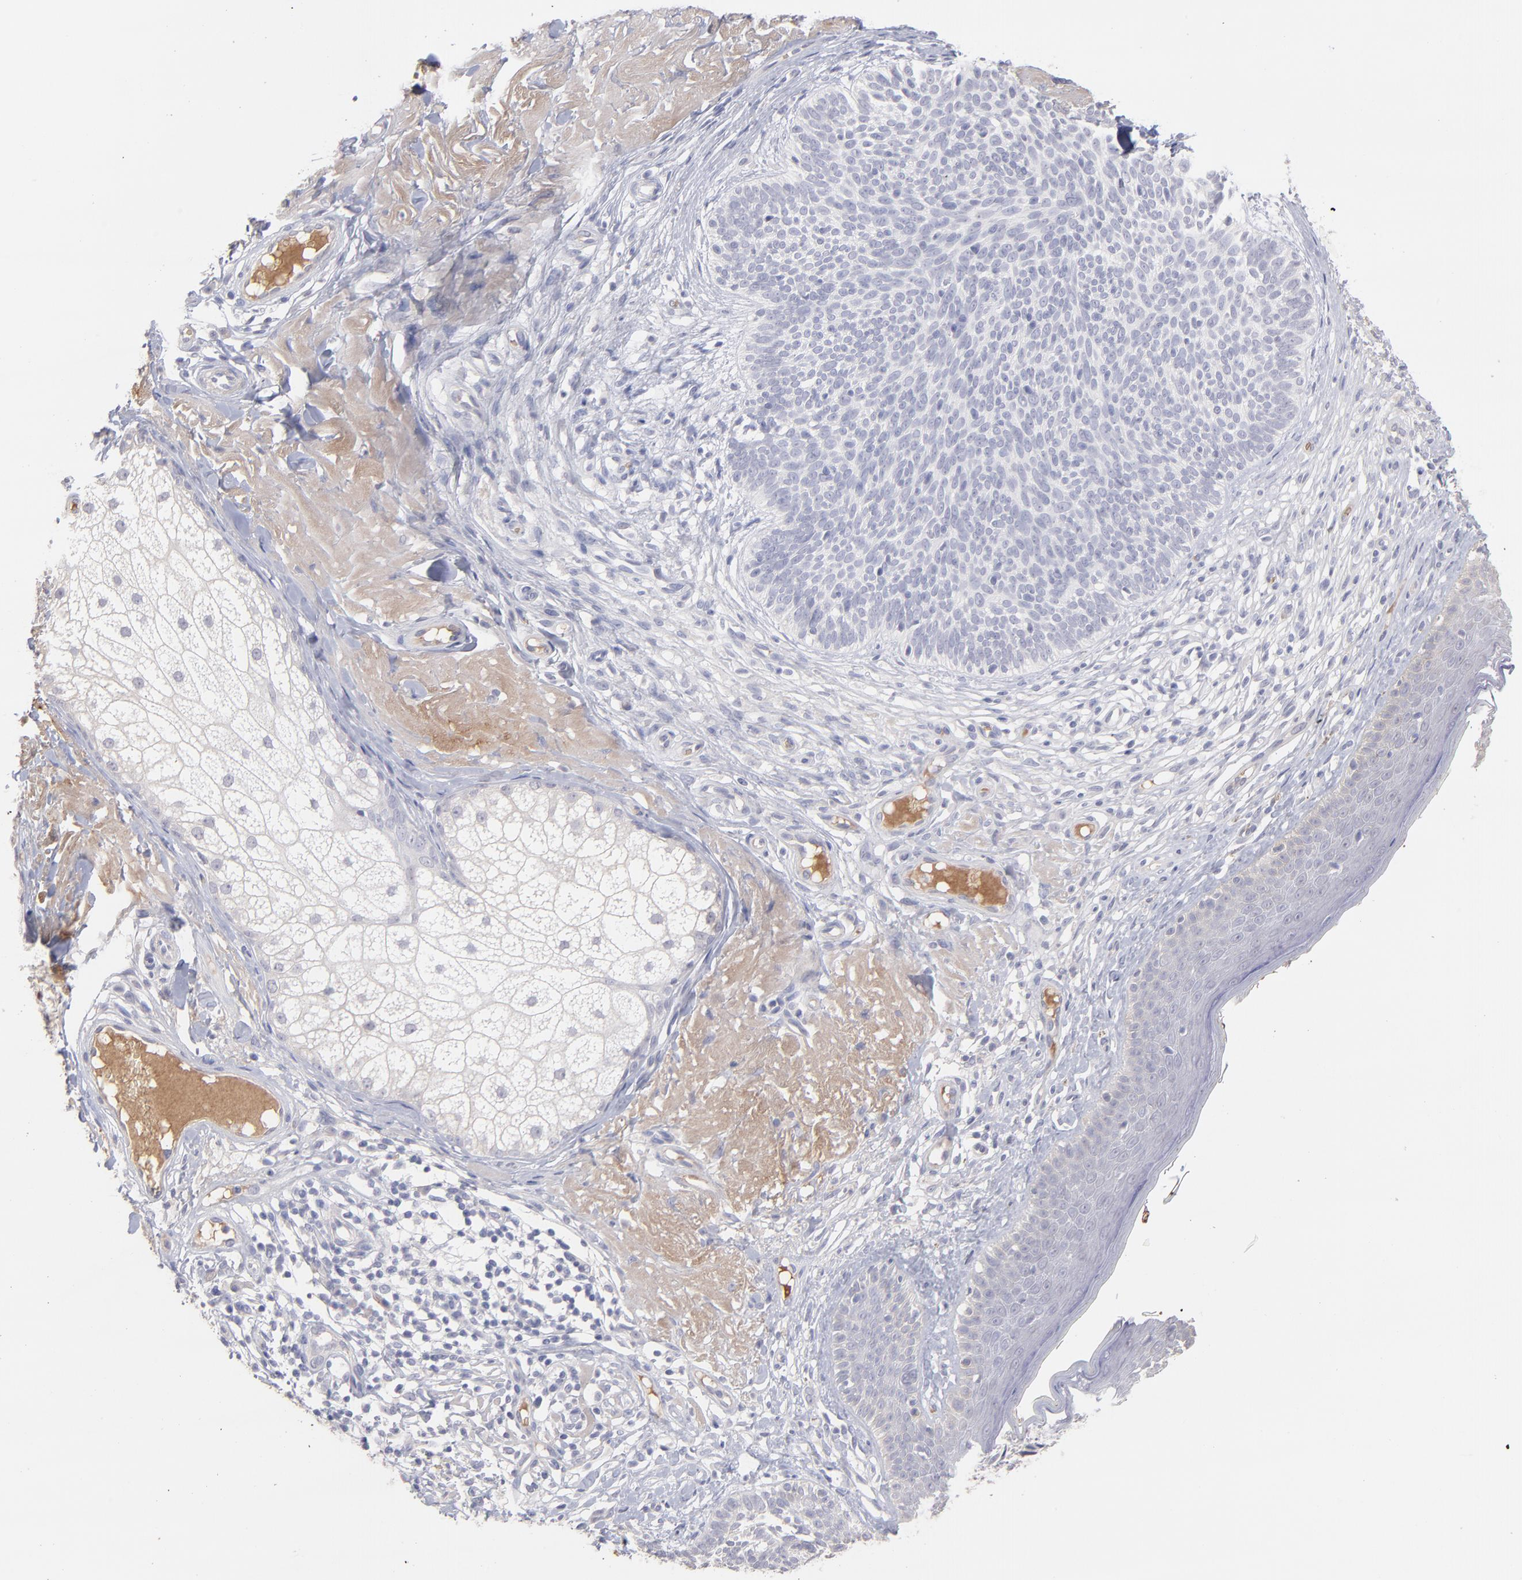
{"staining": {"intensity": "negative", "quantity": "none", "location": "none"}, "tissue": "skin cancer", "cell_type": "Tumor cells", "image_type": "cancer", "snomed": [{"axis": "morphology", "description": "Basal cell carcinoma"}, {"axis": "topography", "description": "Skin"}], "caption": "DAB (3,3'-diaminobenzidine) immunohistochemical staining of skin cancer (basal cell carcinoma) reveals no significant positivity in tumor cells.", "gene": "F13B", "patient": {"sex": "male", "age": 74}}